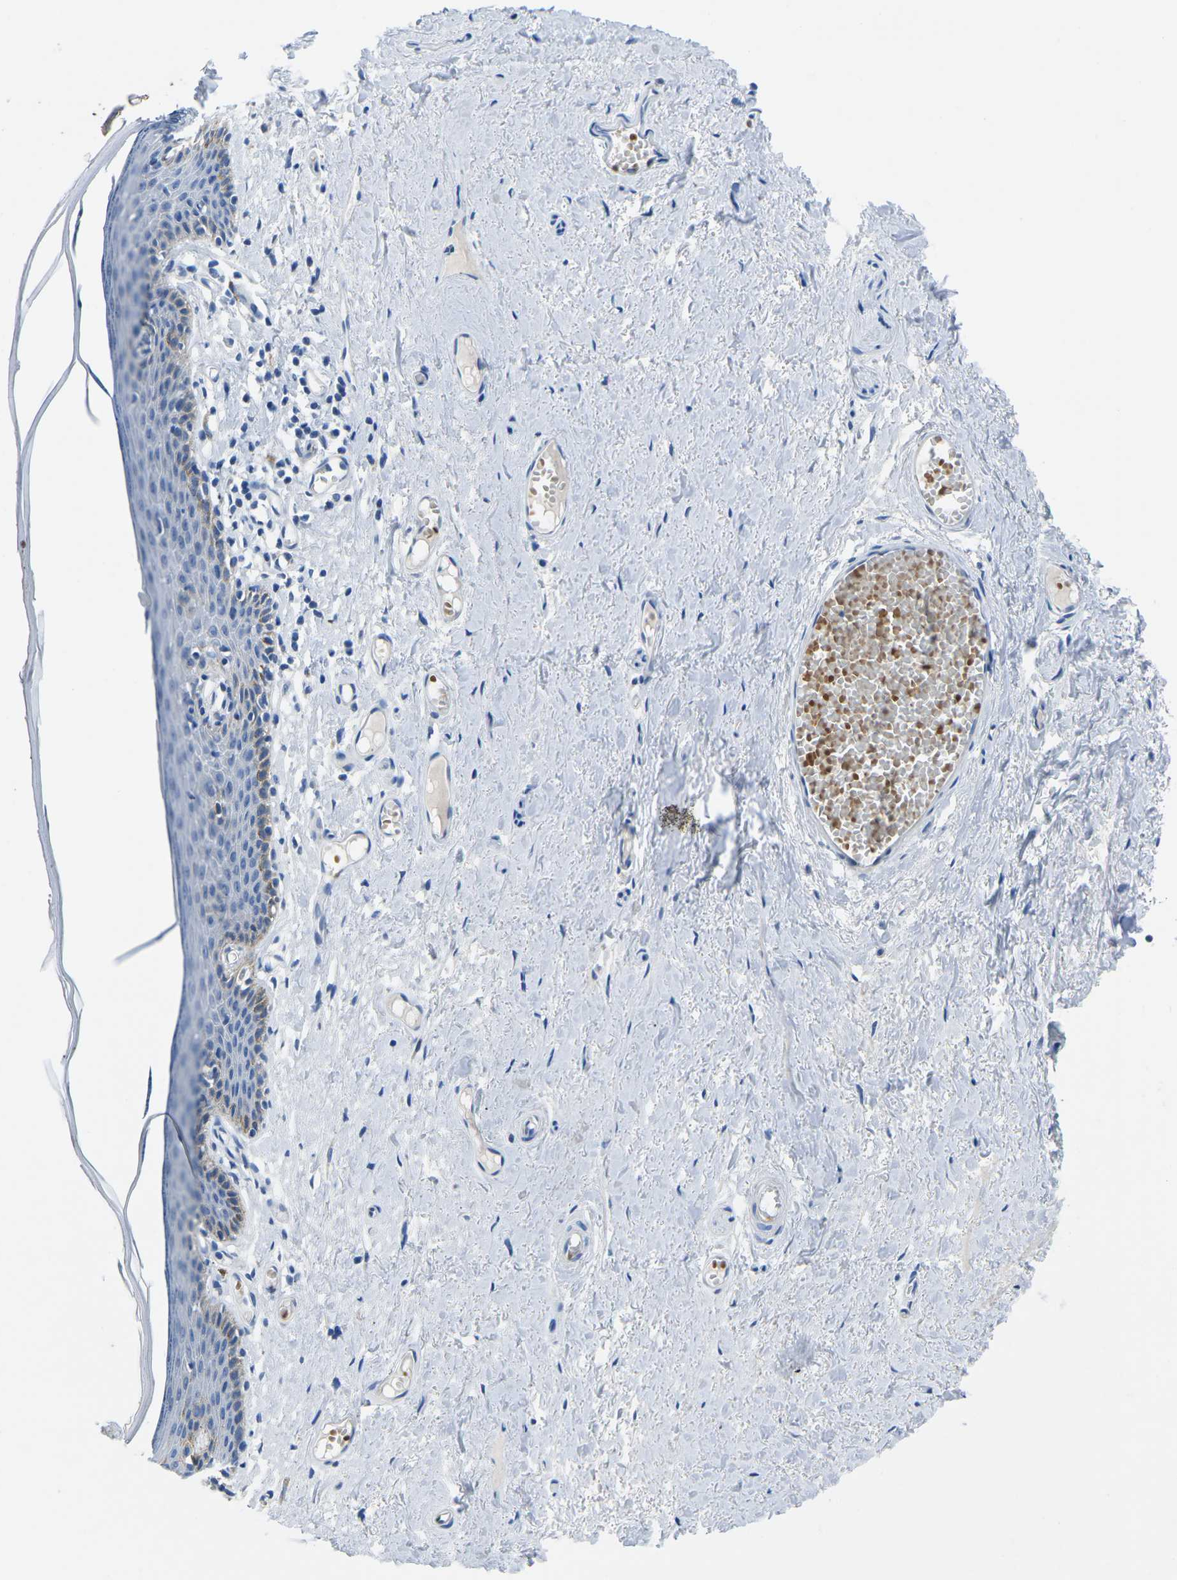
{"staining": {"intensity": "weak", "quantity": "<25%", "location": "cytoplasmic/membranous"}, "tissue": "skin", "cell_type": "Epidermal cells", "image_type": "normal", "snomed": [{"axis": "morphology", "description": "Normal tissue, NOS"}, {"axis": "topography", "description": "Adipose tissue"}, {"axis": "topography", "description": "Vascular tissue"}, {"axis": "topography", "description": "Anal"}, {"axis": "topography", "description": "Peripheral nerve tissue"}], "caption": "Skin stained for a protein using IHC exhibits no positivity epidermal cells.", "gene": "TM6SF1", "patient": {"sex": "female", "age": 54}}